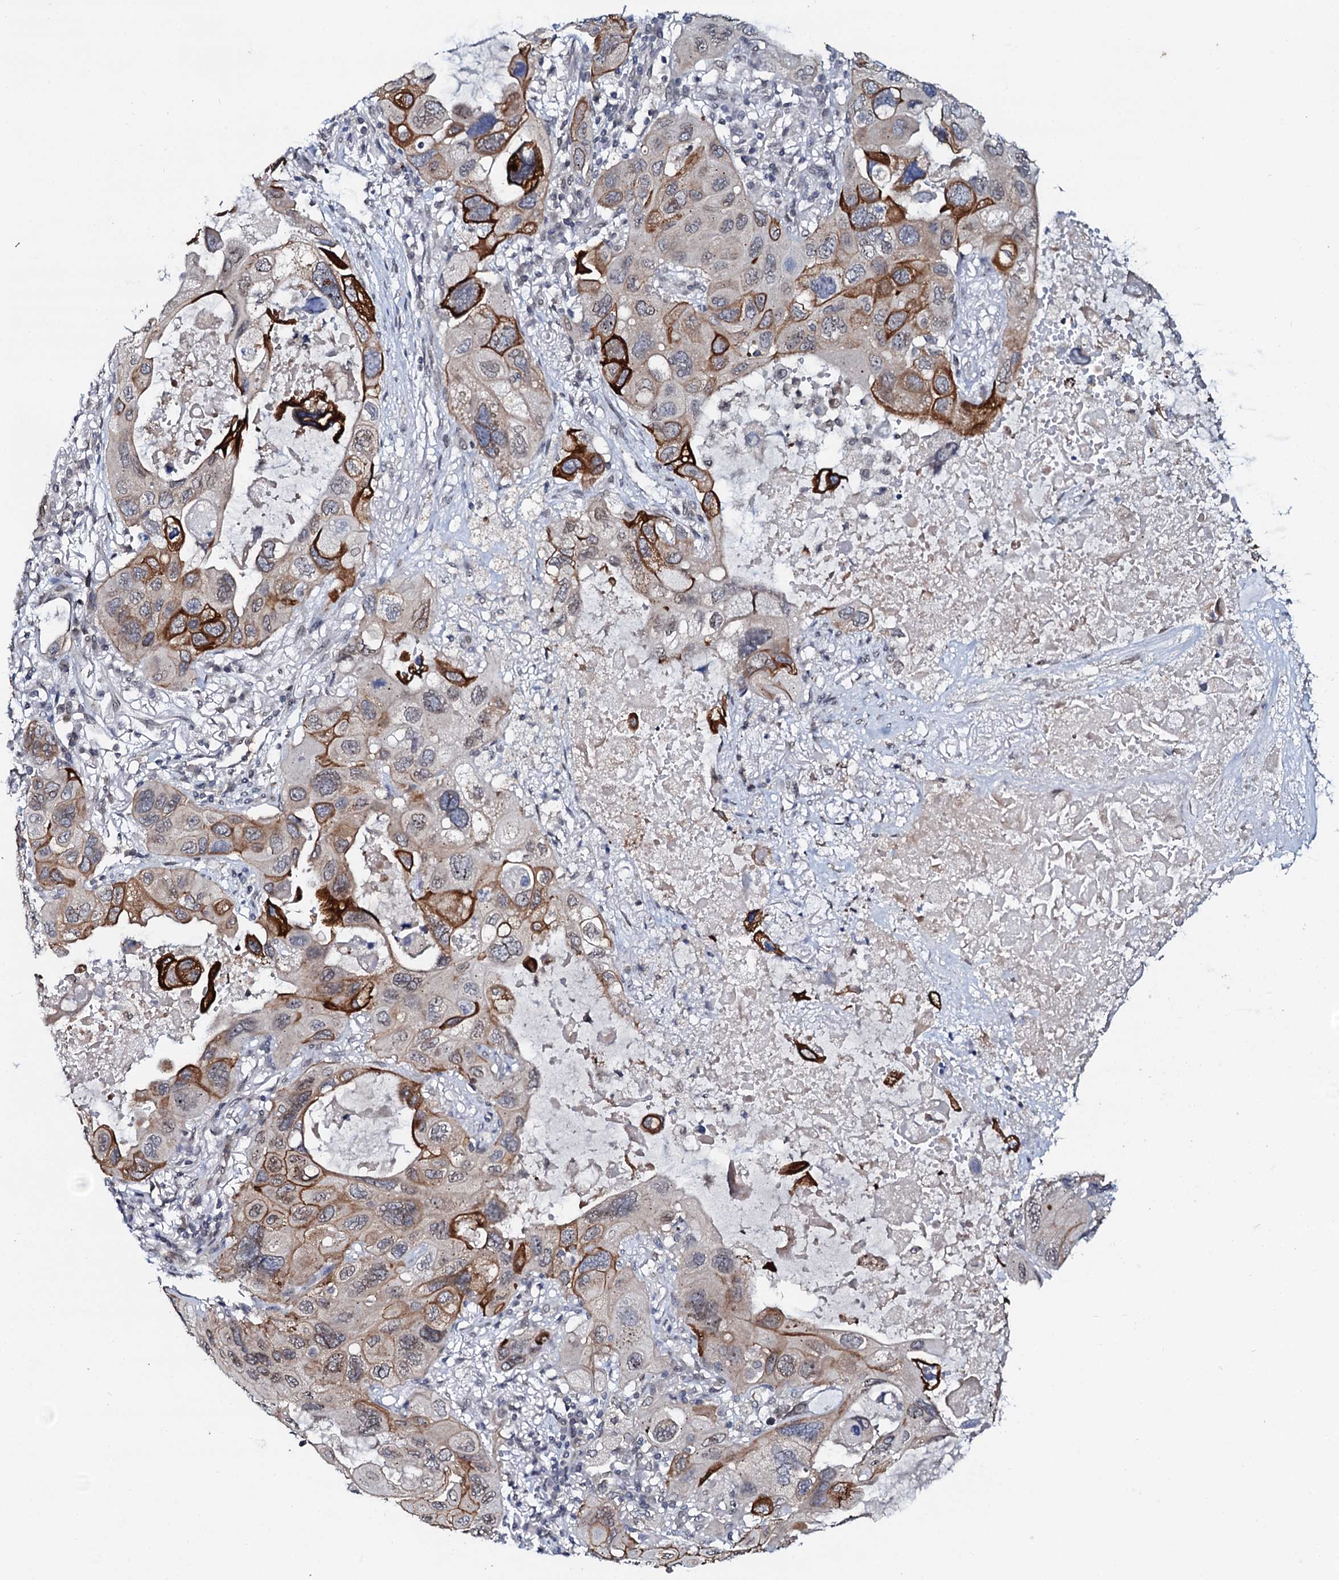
{"staining": {"intensity": "strong", "quantity": "<25%", "location": "cytoplasmic/membranous"}, "tissue": "lung cancer", "cell_type": "Tumor cells", "image_type": "cancer", "snomed": [{"axis": "morphology", "description": "Squamous cell carcinoma, NOS"}, {"axis": "topography", "description": "Lung"}], "caption": "Brown immunohistochemical staining in human lung squamous cell carcinoma shows strong cytoplasmic/membranous expression in approximately <25% of tumor cells. The staining was performed using DAB (3,3'-diaminobenzidine), with brown indicating positive protein expression. Nuclei are stained blue with hematoxylin.", "gene": "SNTA1", "patient": {"sex": "female", "age": 73}}